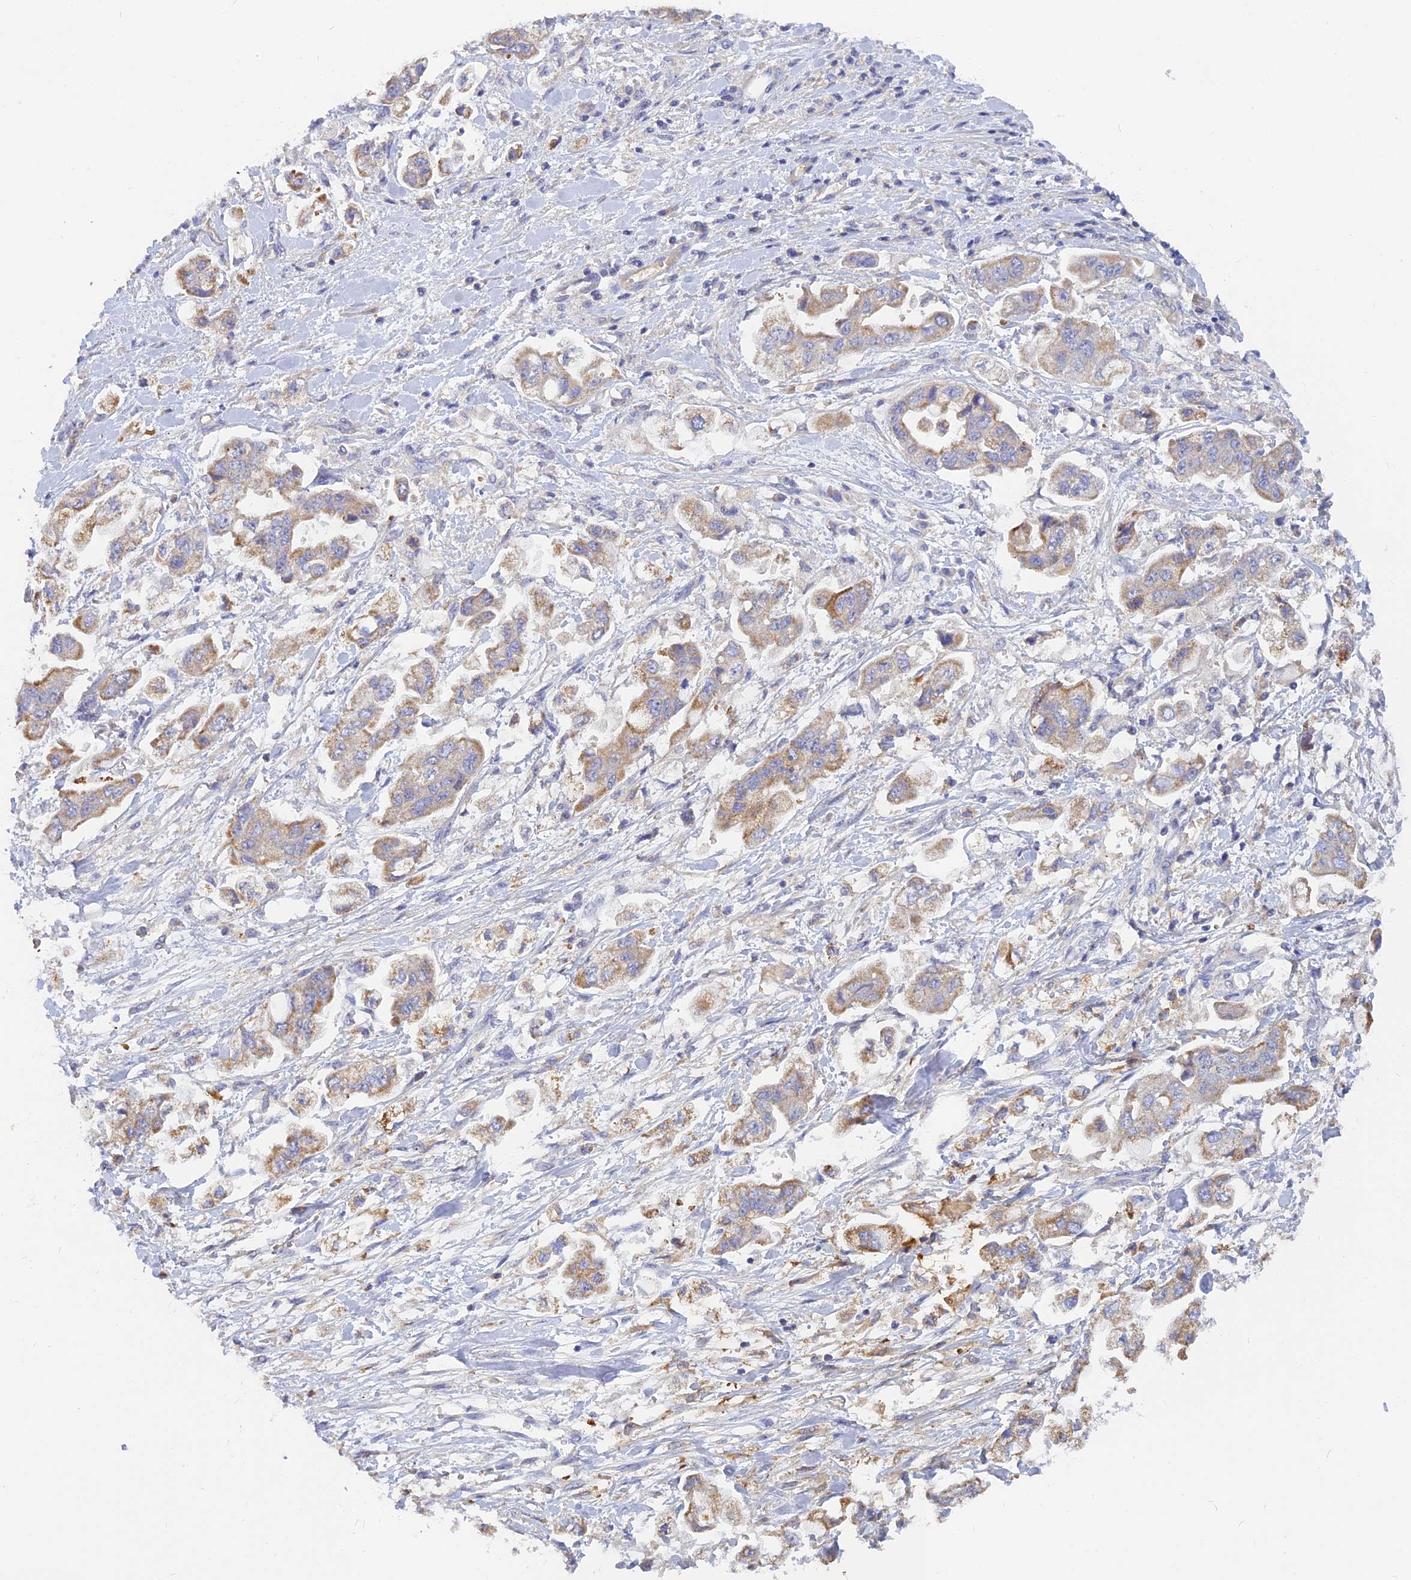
{"staining": {"intensity": "moderate", "quantity": "25%-75%", "location": "cytoplasmic/membranous"}, "tissue": "stomach cancer", "cell_type": "Tumor cells", "image_type": "cancer", "snomed": [{"axis": "morphology", "description": "Adenocarcinoma, NOS"}, {"axis": "topography", "description": "Stomach"}], "caption": "Human stomach cancer stained for a protein (brown) reveals moderate cytoplasmic/membranous positive staining in about 25%-75% of tumor cells.", "gene": "CACNA1B", "patient": {"sex": "male", "age": 62}}